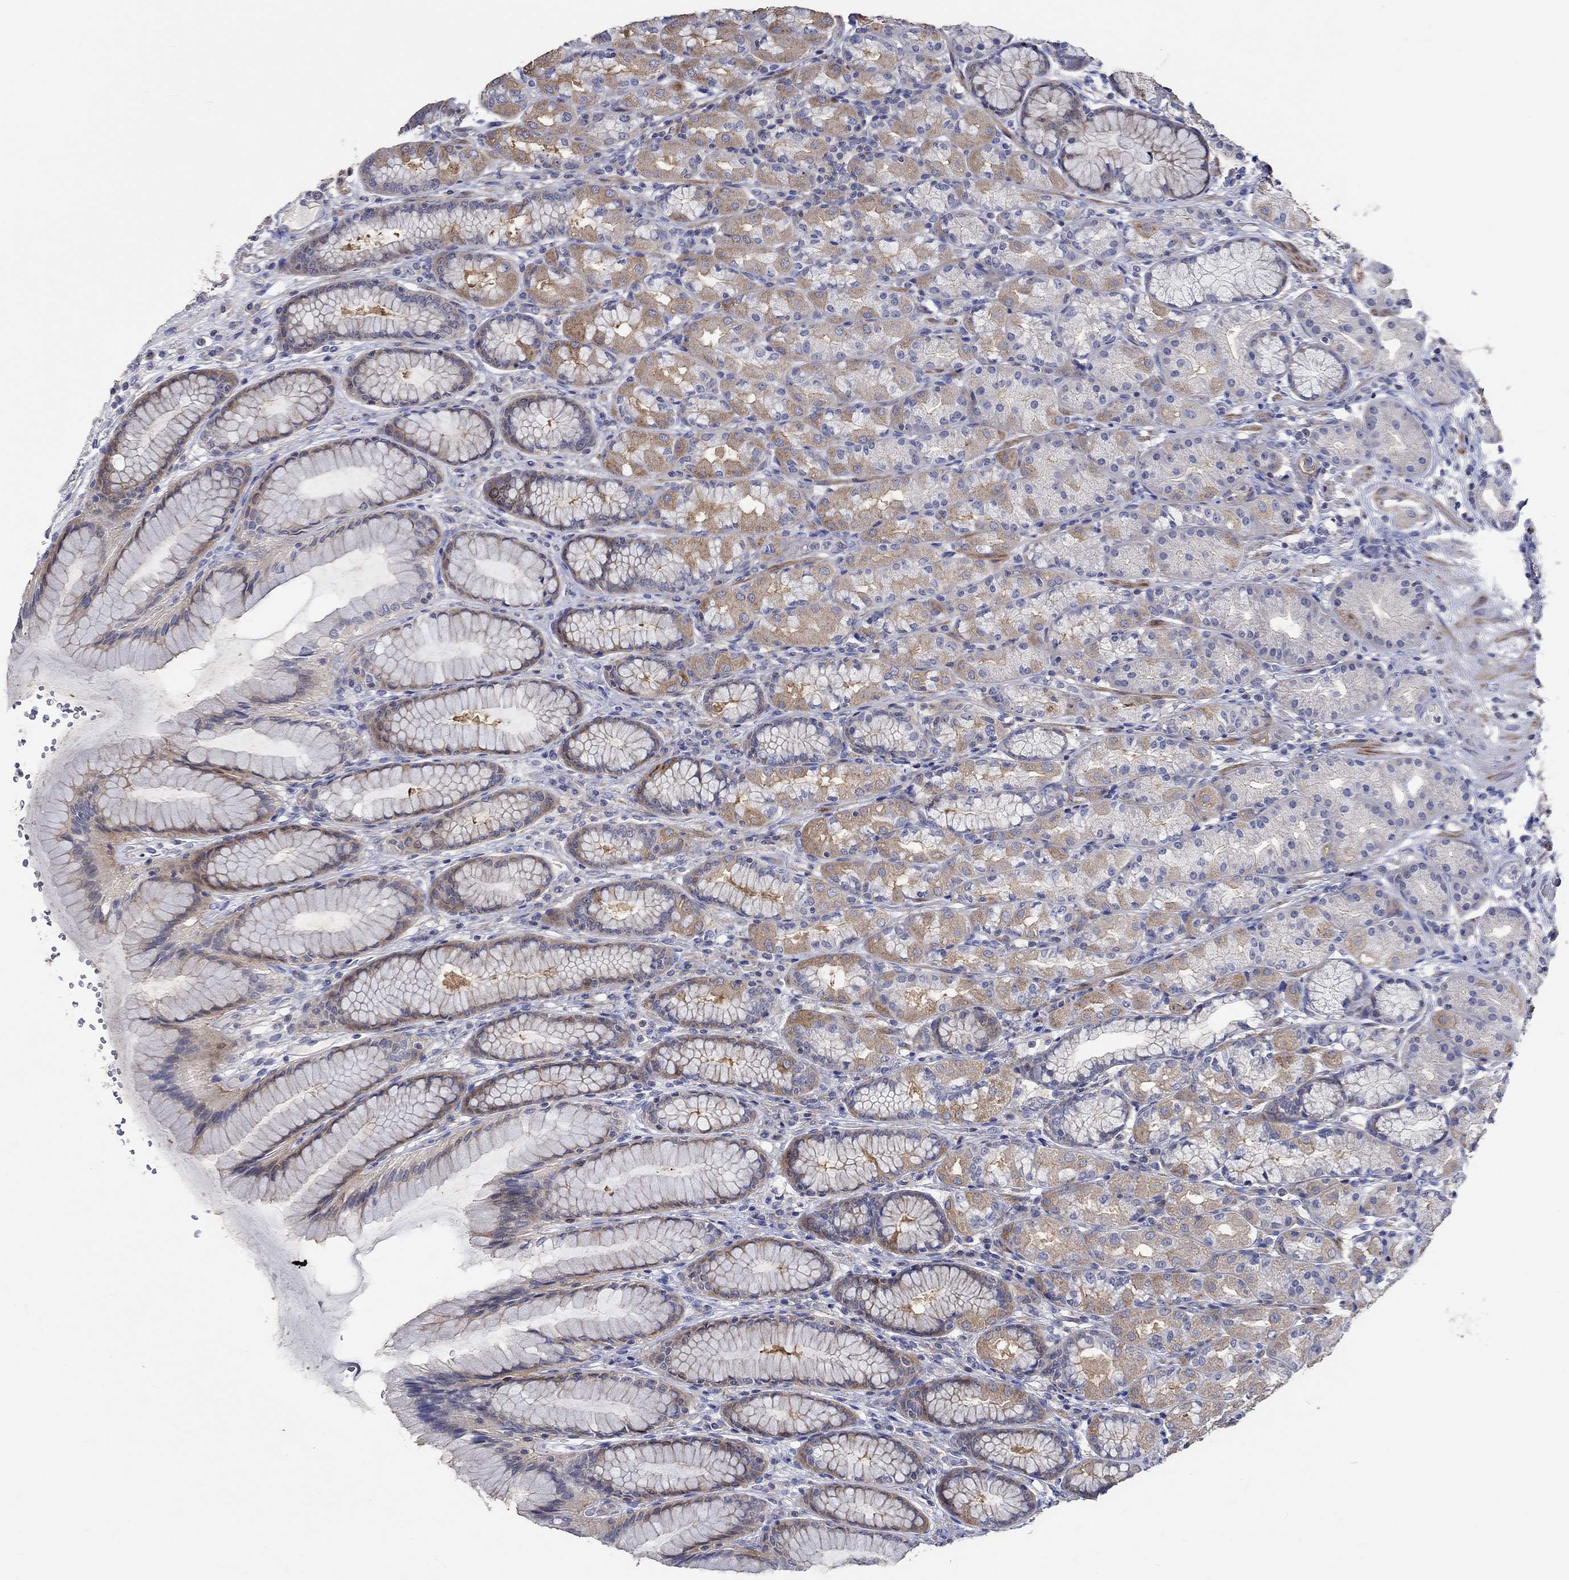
{"staining": {"intensity": "moderate", "quantity": "<25%", "location": "cytoplasmic/membranous"}, "tissue": "stomach", "cell_type": "Glandular cells", "image_type": "normal", "snomed": [{"axis": "morphology", "description": "Normal tissue, NOS"}, {"axis": "morphology", "description": "Adenocarcinoma, NOS"}, {"axis": "topography", "description": "Stomach"}], "caption": "Immunohistochemical staining of normal human stomach shows low levels of moderate cytoplasmic/membranous positivity in about <25% of glandular cells. The protein is stained brown, and the nuclei are stained in blue (DAB IHC with brightfield microscopy, high magnification).", "gene": "TNFAIP8L3", "patient": {"sex": "female", "age": 79}}